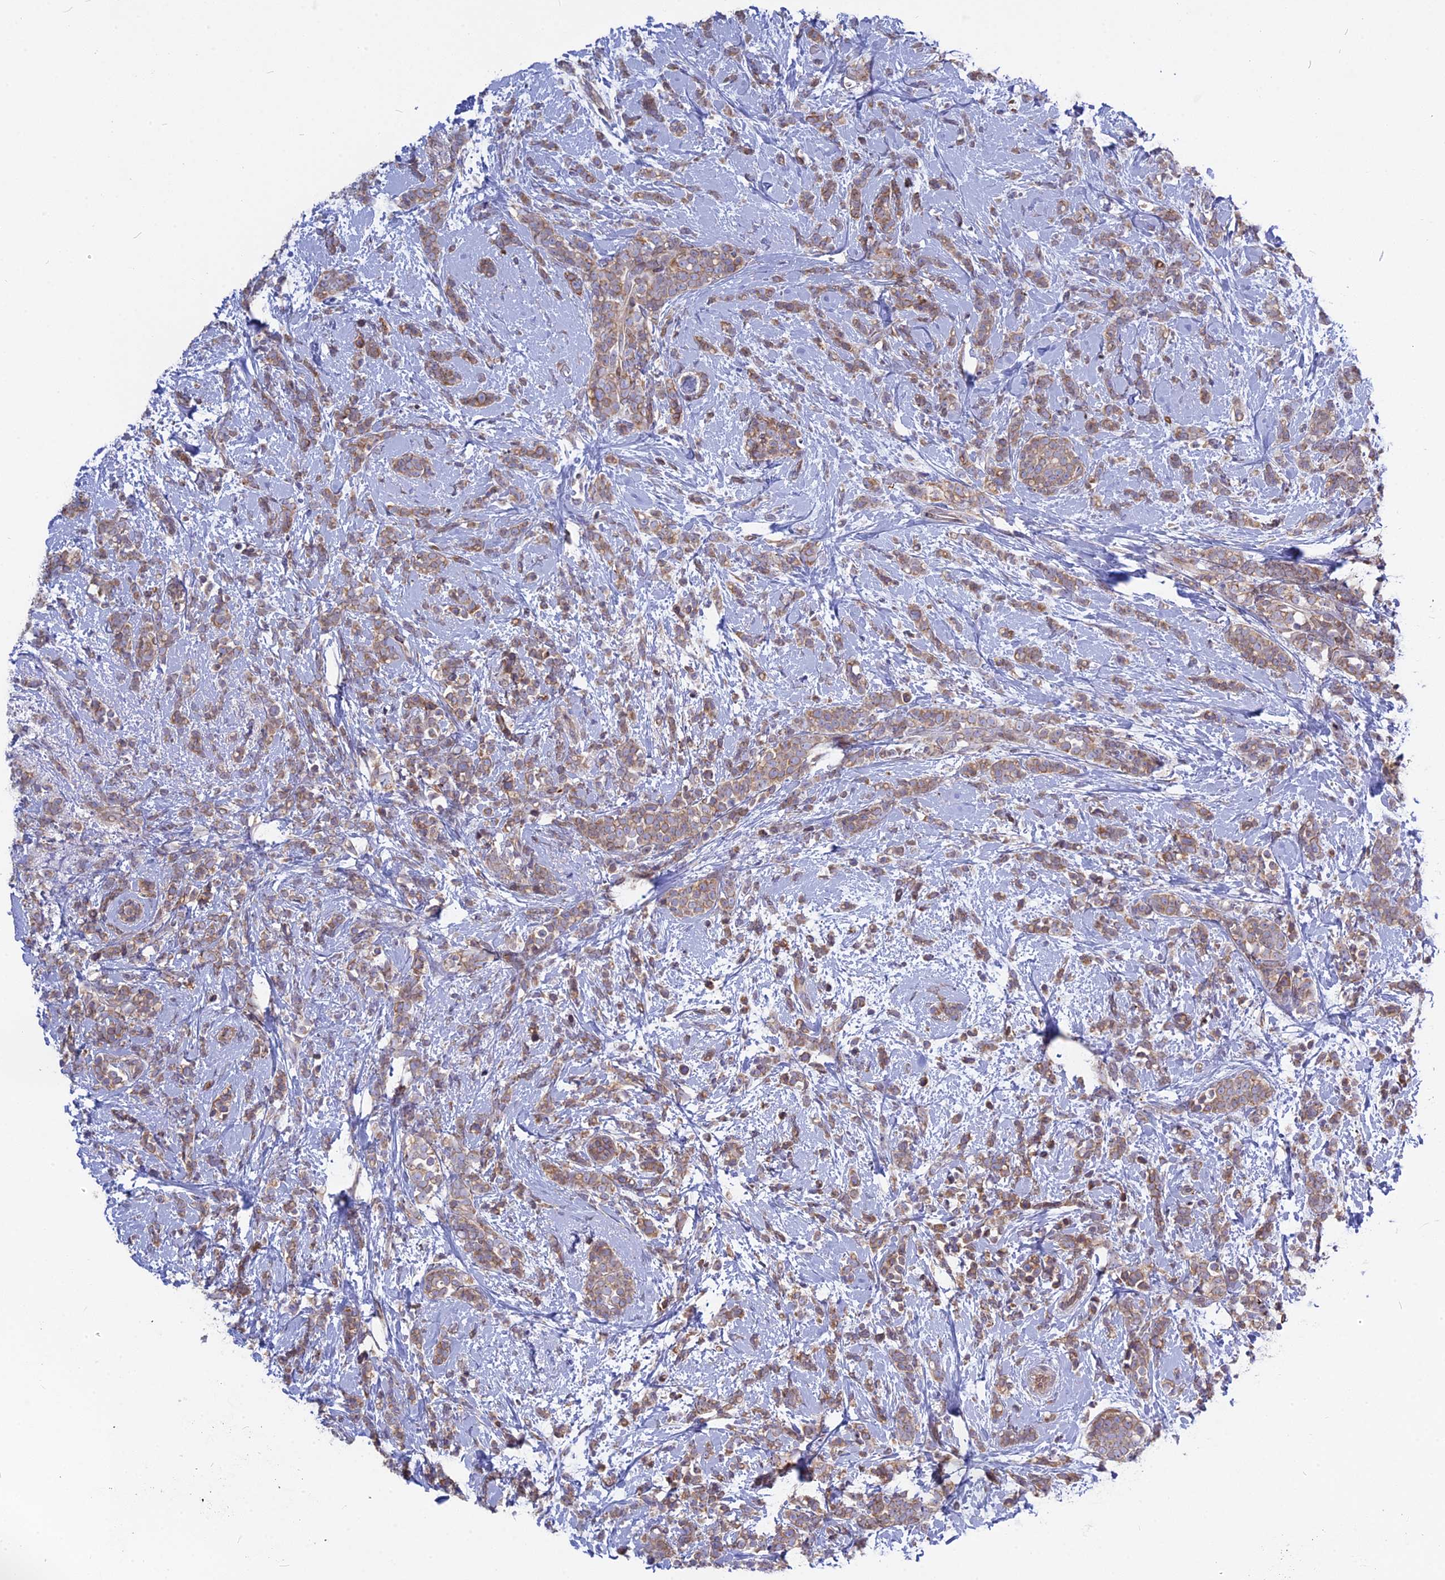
{"staining": {"intensity": "moderate", "quantity": ">75%", "location": "cytoplasmic/membranous"}, "tissue": "breast cancer", "cell_type": "Tumor cells", "image_type": "cancer", "snomed": [{"axis": "morphology", "description": "Lobular carcinoma"}, {"axis": "topography", "description": "Breast"}], "caption": "Lobular carcinoma (breast) was stained to show a protein in brown. There is medium levels of moderate cytoplasmic/membranous expression in about >75% of tumor cells. The staining was performed using DAB, with brown indicating positive protein expression. Nuclei are stained blue with hematoxylin.", "gene": "TLCD1", "patient": {"sex": "female", "age": 58}}